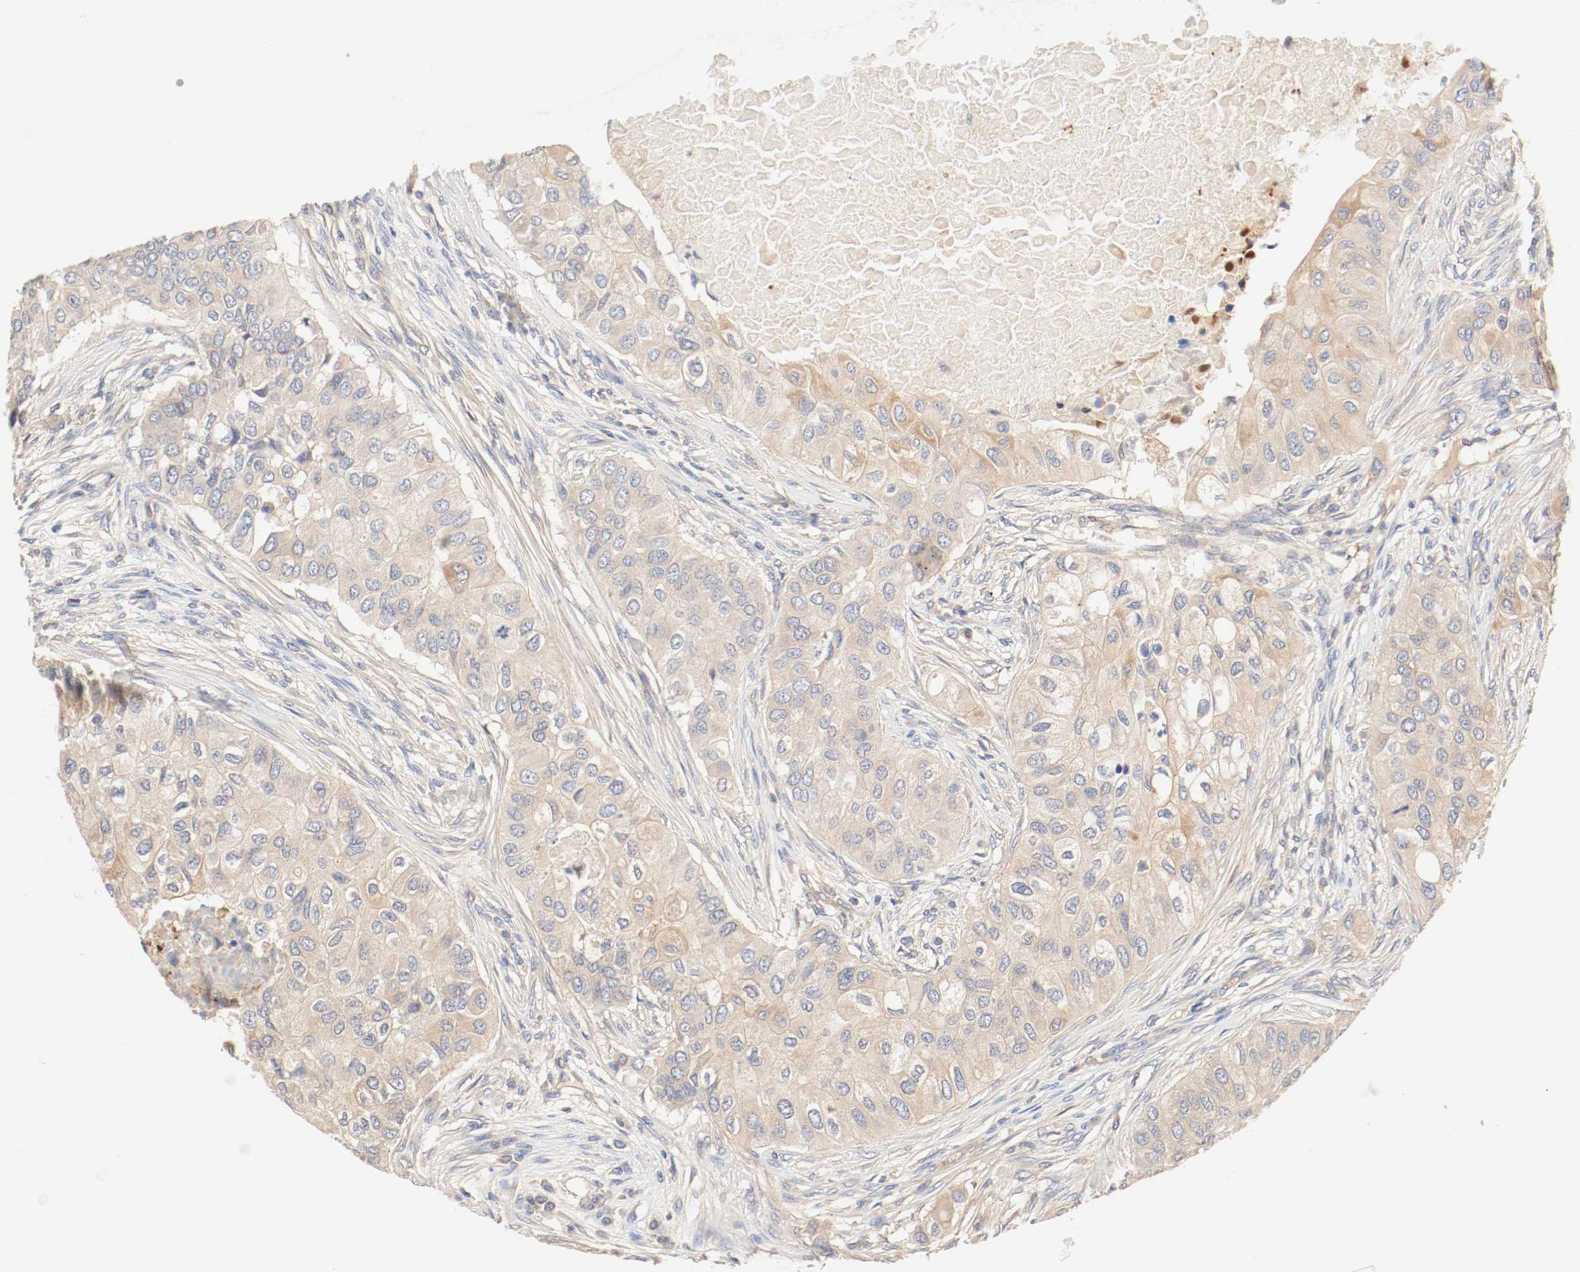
{"staining": {"intensity": "moderate", "quantity": "25%-75%", "location": "cytoplasmic/membranous"}, "tissue": "breast cancer", "cell_type": "Tumor cells", "image_type": "cancer", "snomed": [{"axis": "morphology", "description": "Normal tissue, NOS"}, {"axis": "morphology", "description": "Duct carcinoma"}, {"axis": "topography", "description": "Breast"}], "caption": "This micrograph exhibits IHC staining of breast cancer, with medium moderate cytoplasmic/membranous positivity in about 25%-75% of tumor cells.", "gene": "GIT1", "patient": {"sex": "female", "age": 49}}